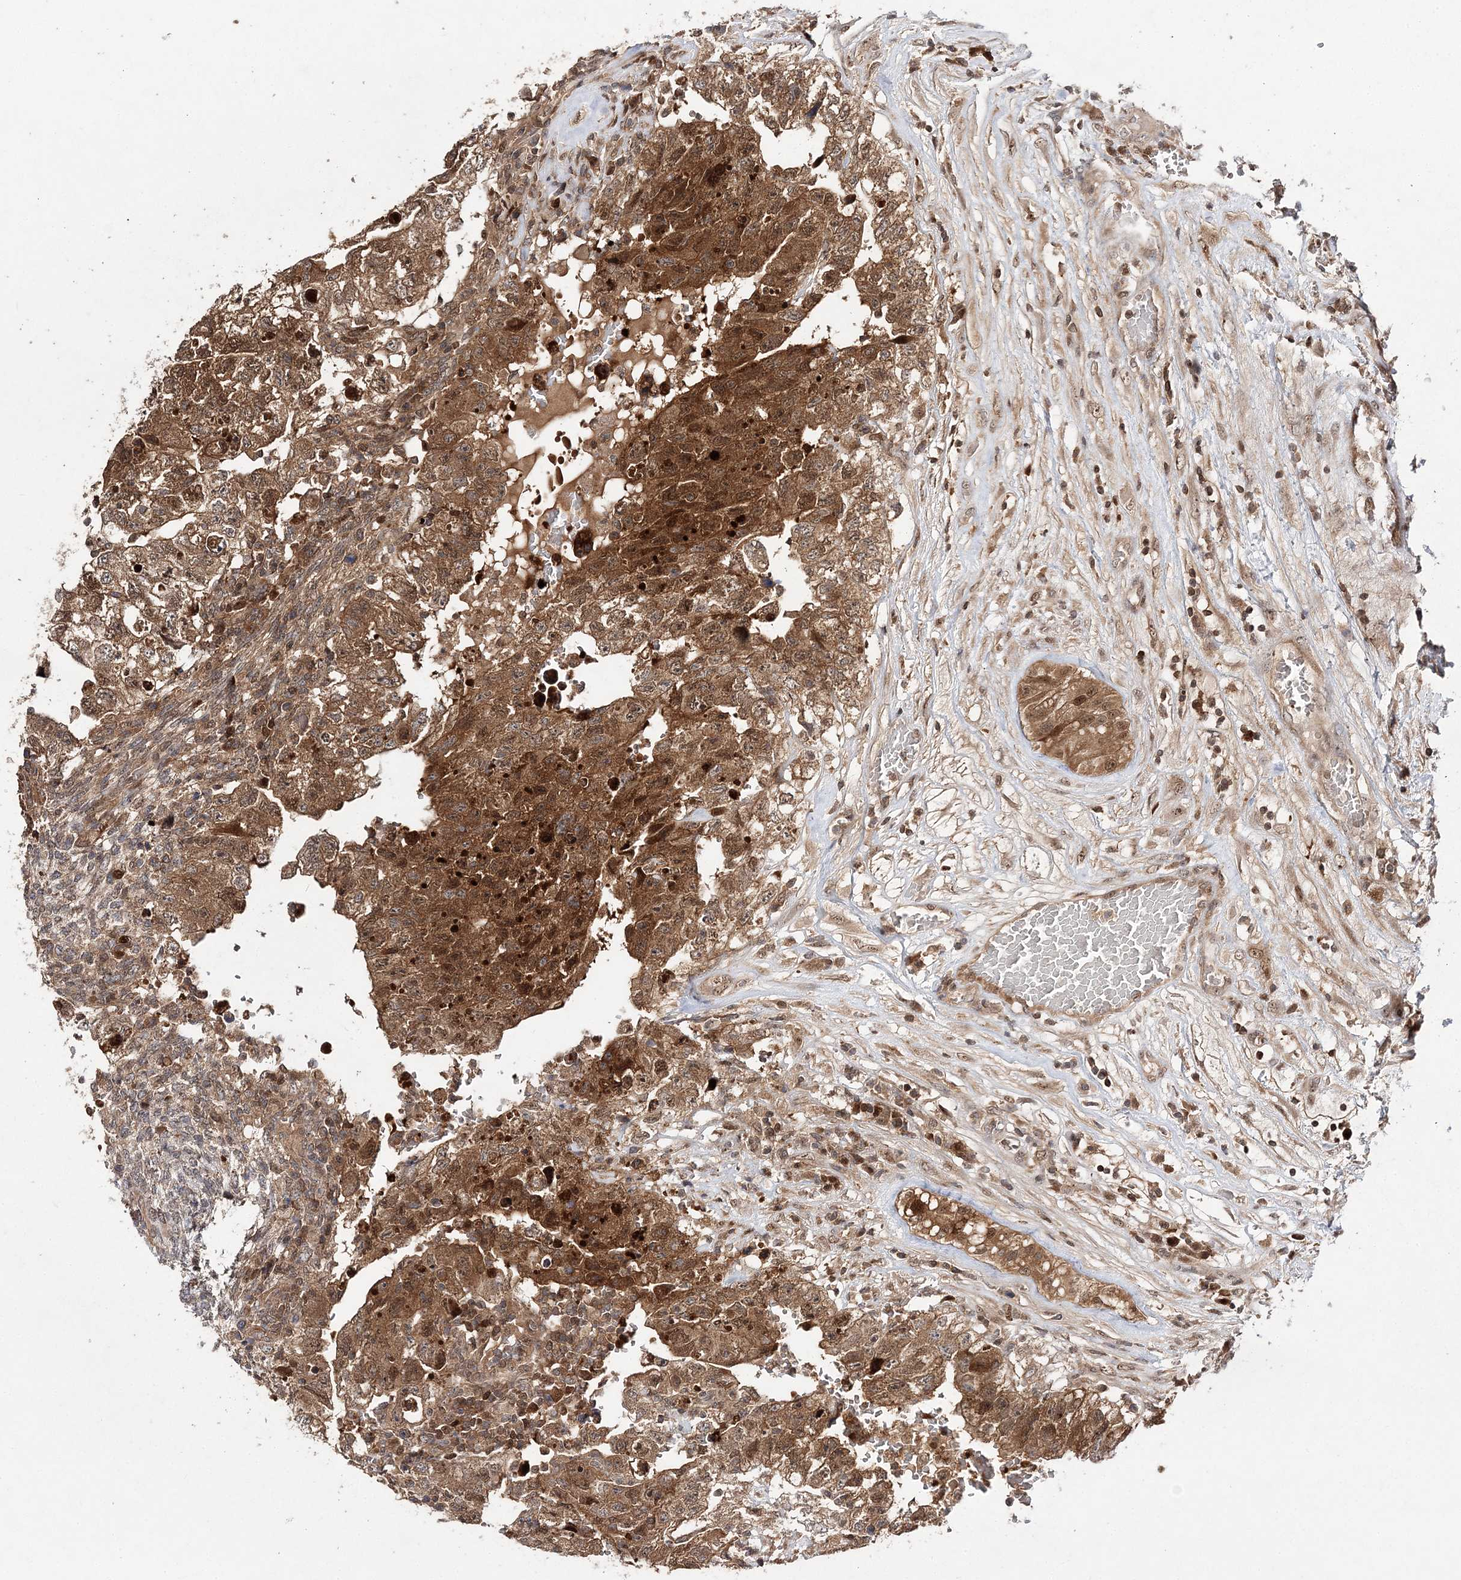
{"staining": {"intensity": "moderate", "quantity": ">75%", "location": "cytoplasmic/membranous"}, "tissue": "testis cancer", "cell_type": "Tumor cells", "image_type": "cancer", "snomed": [{"axis": "morphology", "description": "Carcinoma, Embryonal, NOS"}, {"axis": "topography", "description": "Testis"}], "caption": "A micrograph of testis cancer stained for a protein exhibits moderate cytoplasmic/membranous brown staining in tumor cells.", "gene": "NIF3L1", "patient": {"sex": "male", "age": 36}}